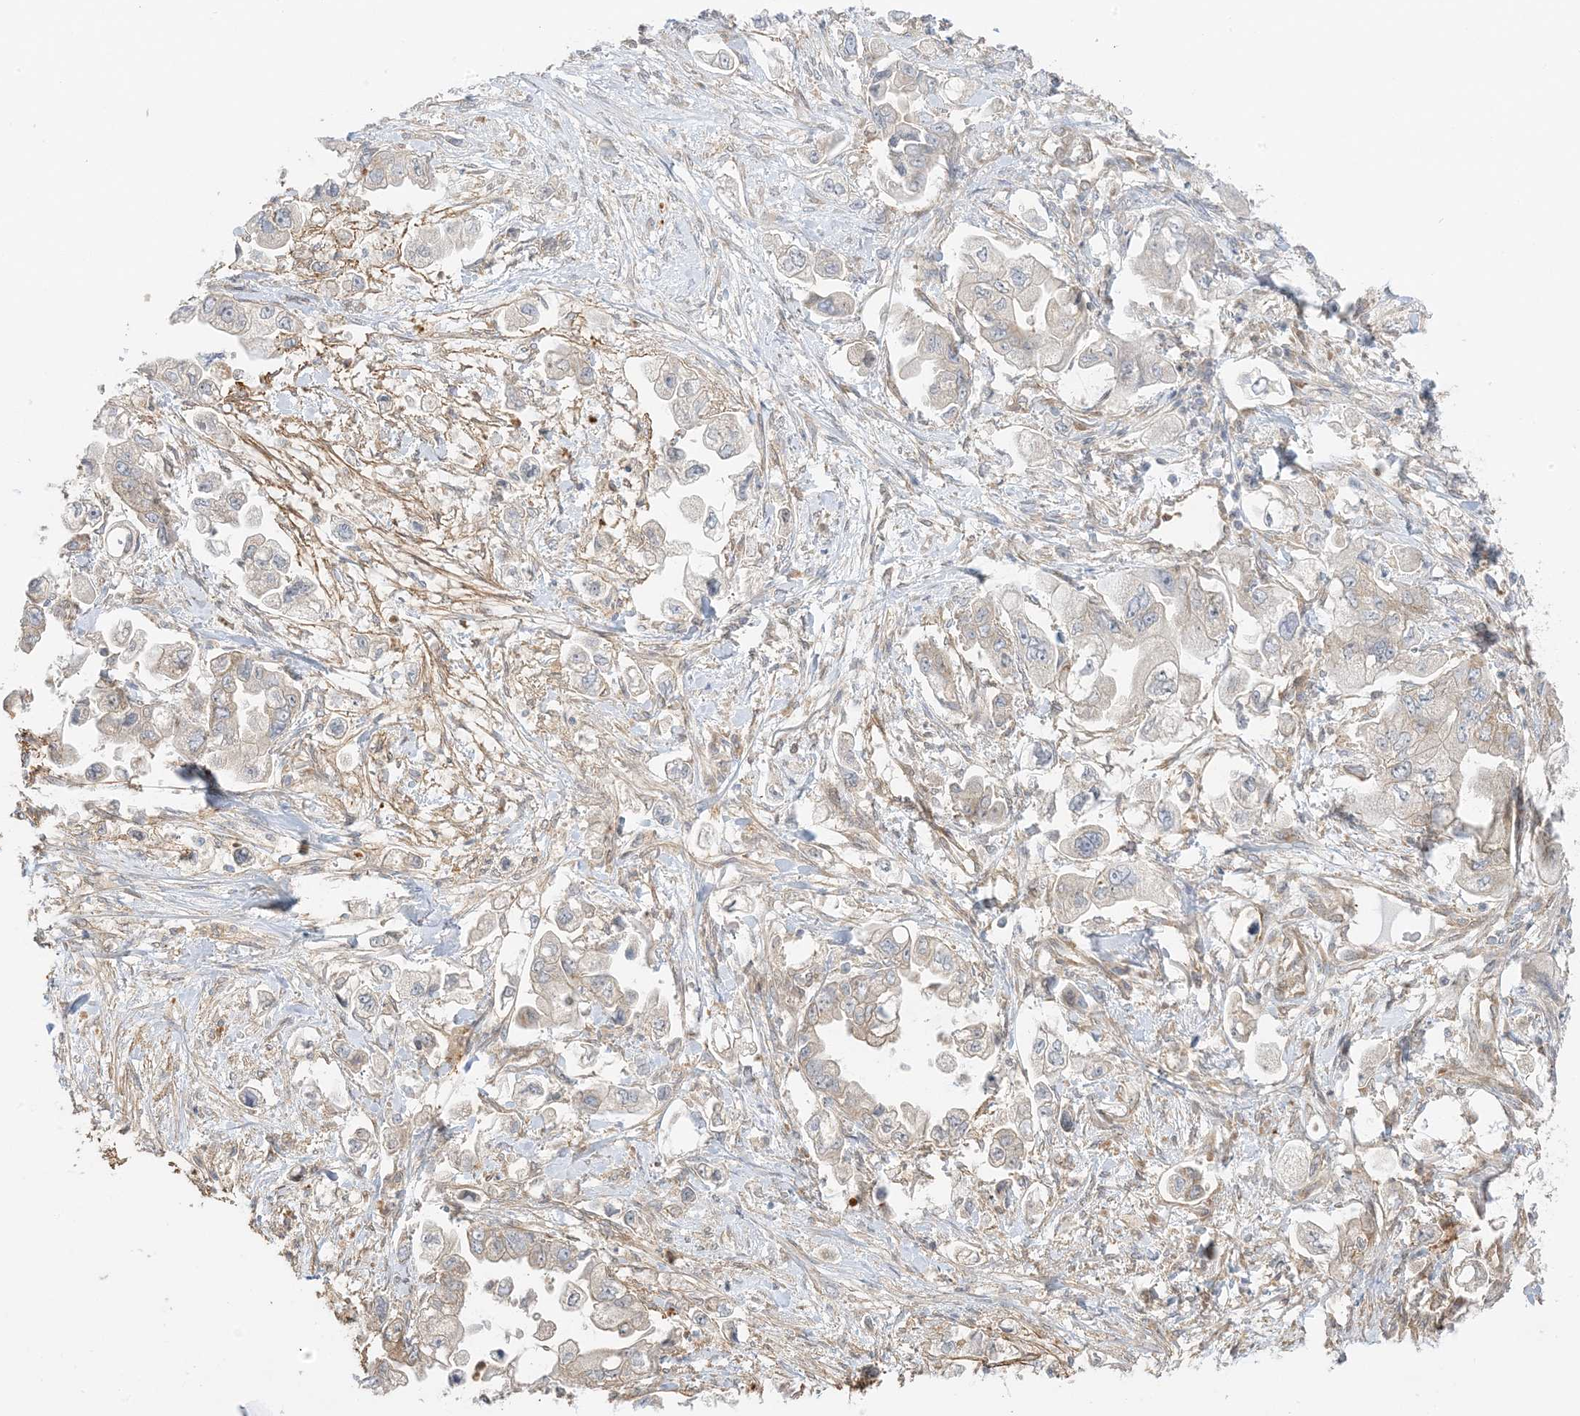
{"staining": {"intensity": "negative", "quantity": "none", "location": "none"}, "tissue": "stomach cancer", "cell_type": "Tumor cells", "image_type": "cancer", "snomed": [{"axis": "morphology", "description": "Adenocarcinoma, NOS"}, {"axis": "topography", "description": "Stomach"}], "caption": "Stomach adenocarcinoma stained for a protein using immunohistochemistry shows no positivity tumor cells.", "gene": "UBAP2L", "patient": {"sex": "male", "age": 62}}